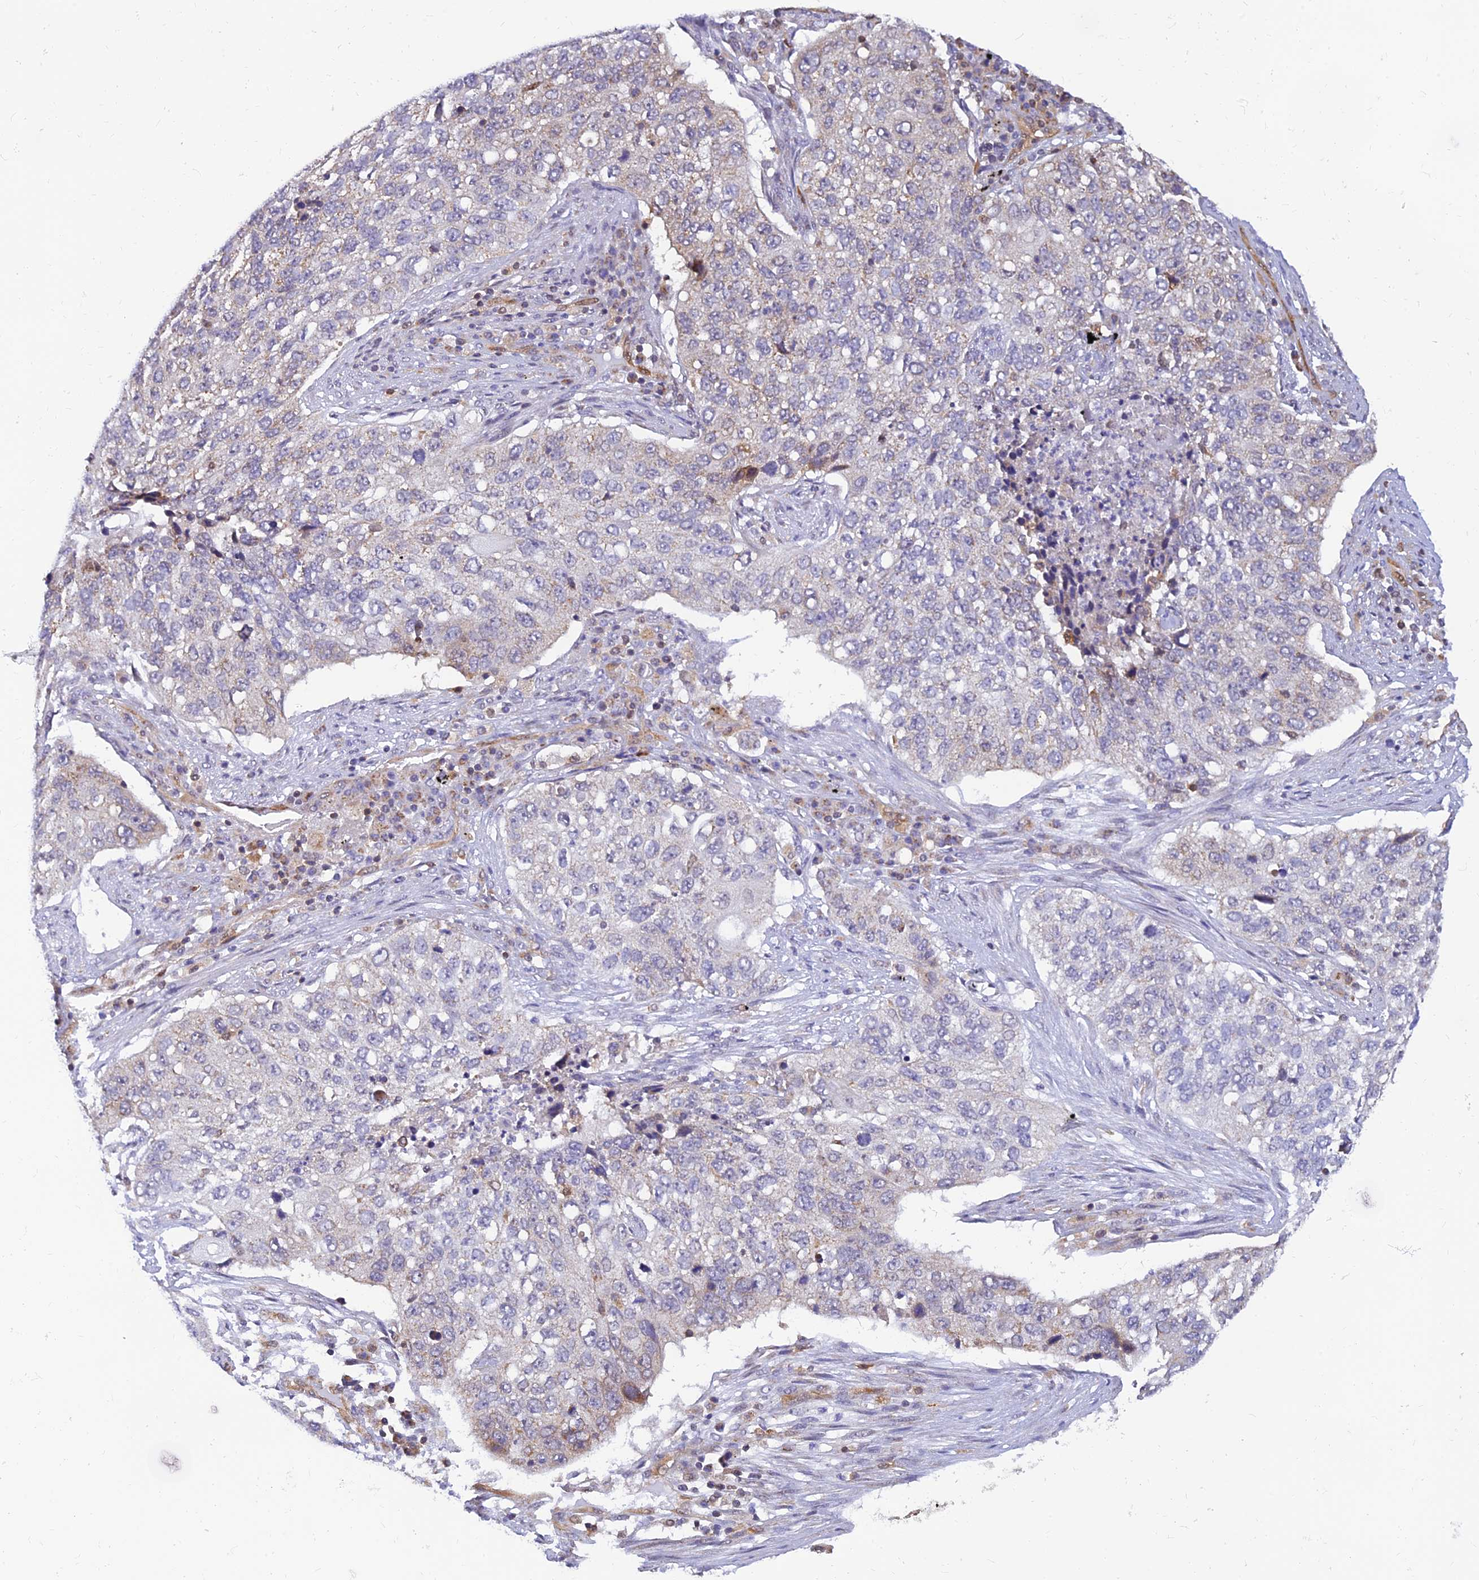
{"staining": {"intensity": "negative", "quantity": "none", "location": "none"}, "tissue": "lung cancer", "cell_type": "Tumor cells", "image_type": "cancer", "snomed": [{"axis": "morphology", "description": "Squamous cell carcinoma, NOS"}, {"axis": "topography", "description": "Lung"}], "caption": "This is an IHC histopathology image of human lung squamous cell carcinoma. There is no positivity in tumor cells.", "gene": "LYSMD2", "patient": {"sex": "female", "age": 63}}